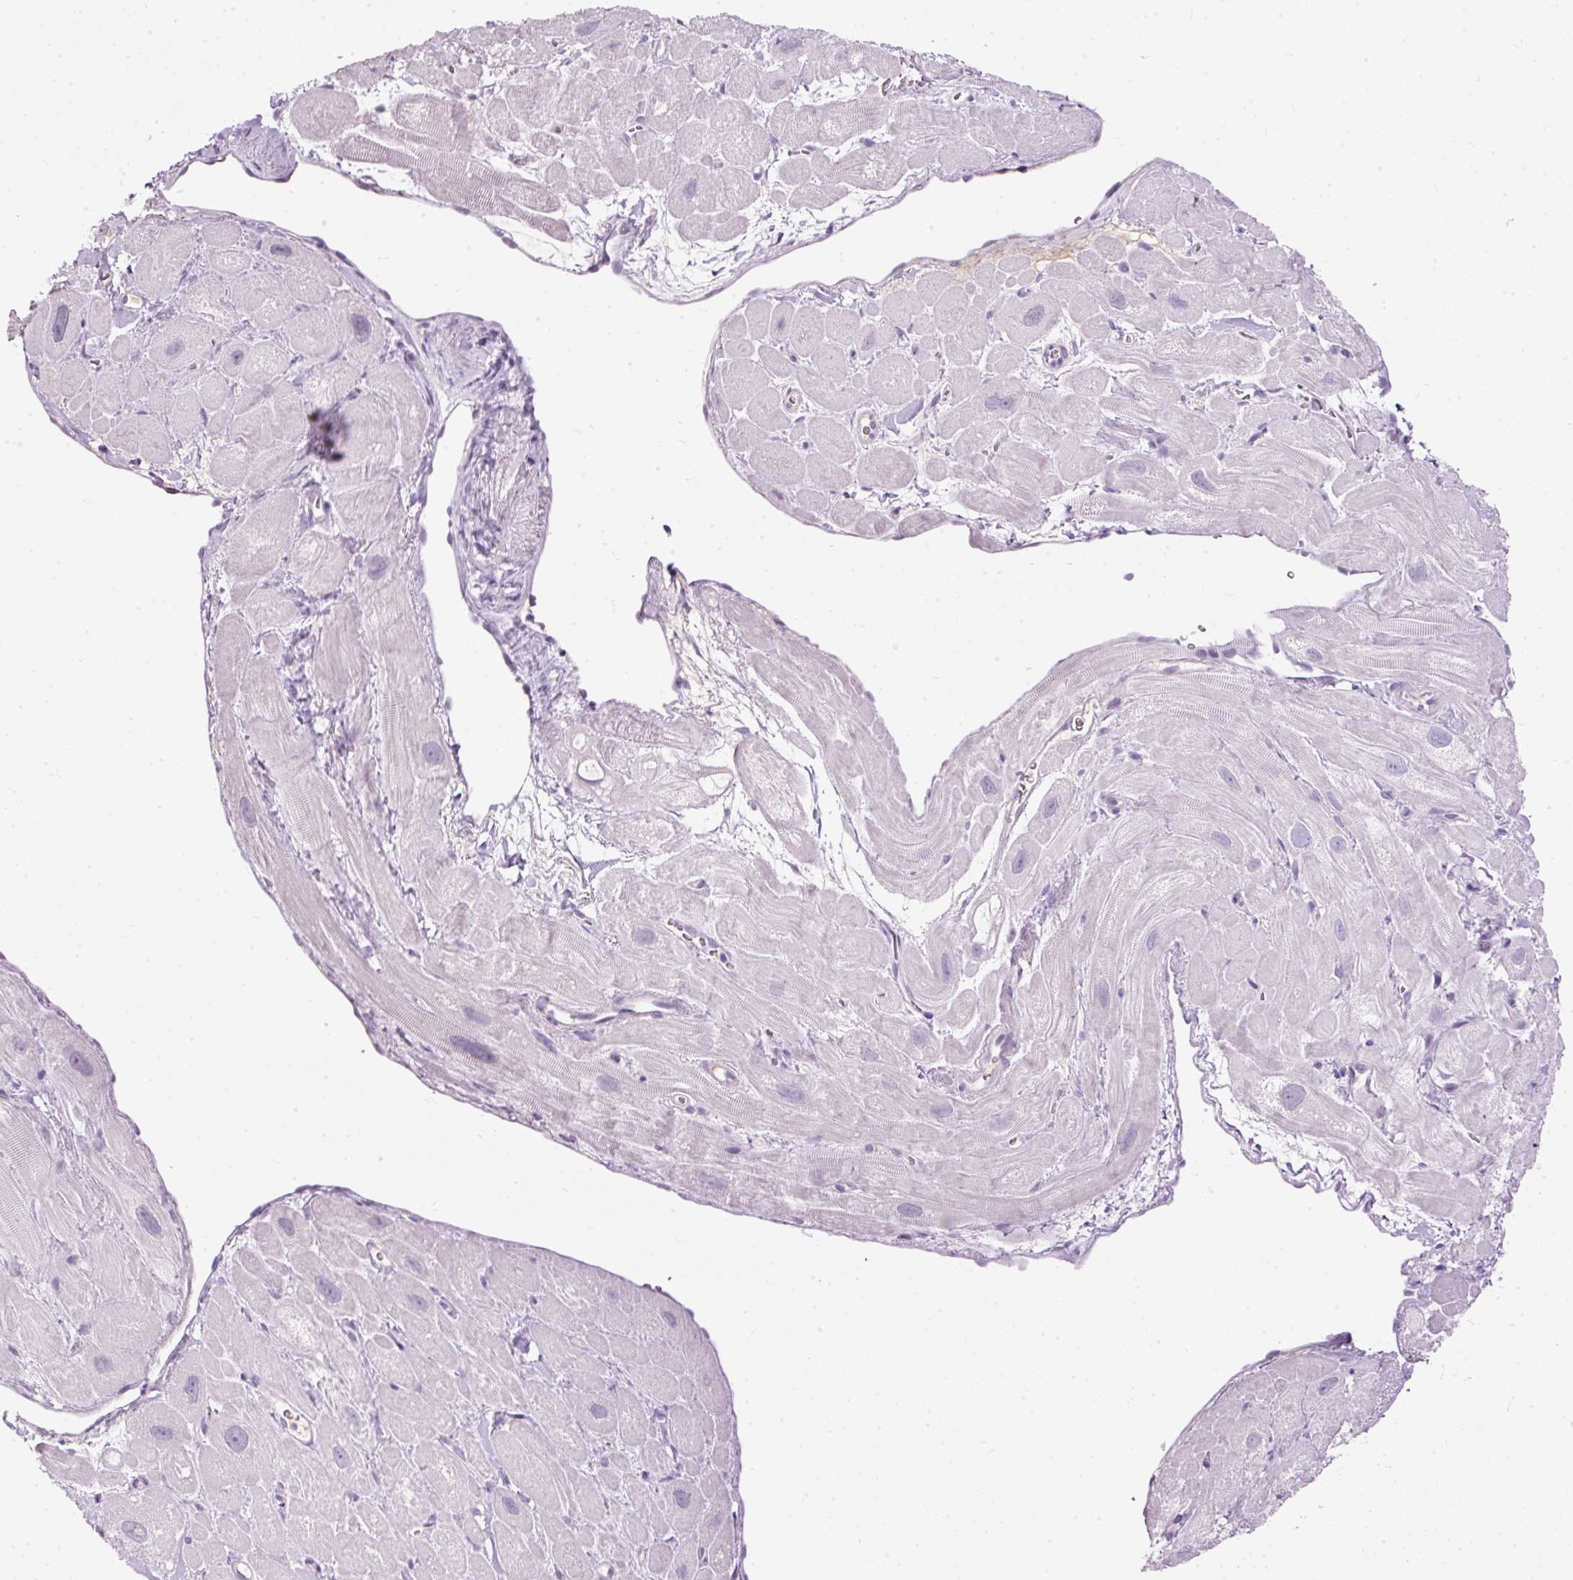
{"staining": {"intensity": "negative", "quantity": "none", "location": "none"}, "tissue": "heart muscle", "cell_type": "Cardiomyocytes", "image_type": "normal", "snomed": [{"axis": "morphology", "description": "Normal tissue, NOS"}, {"axis": "topography", "description": "Heart"}], "caption": "Cardiomyocytes are negative for brown protein staining in unremarkable heart muscle. (DAB immunohistochemistry, high magnification).", "gene": "PDE6B", "patient": {"sex": "male", "age": 49}}